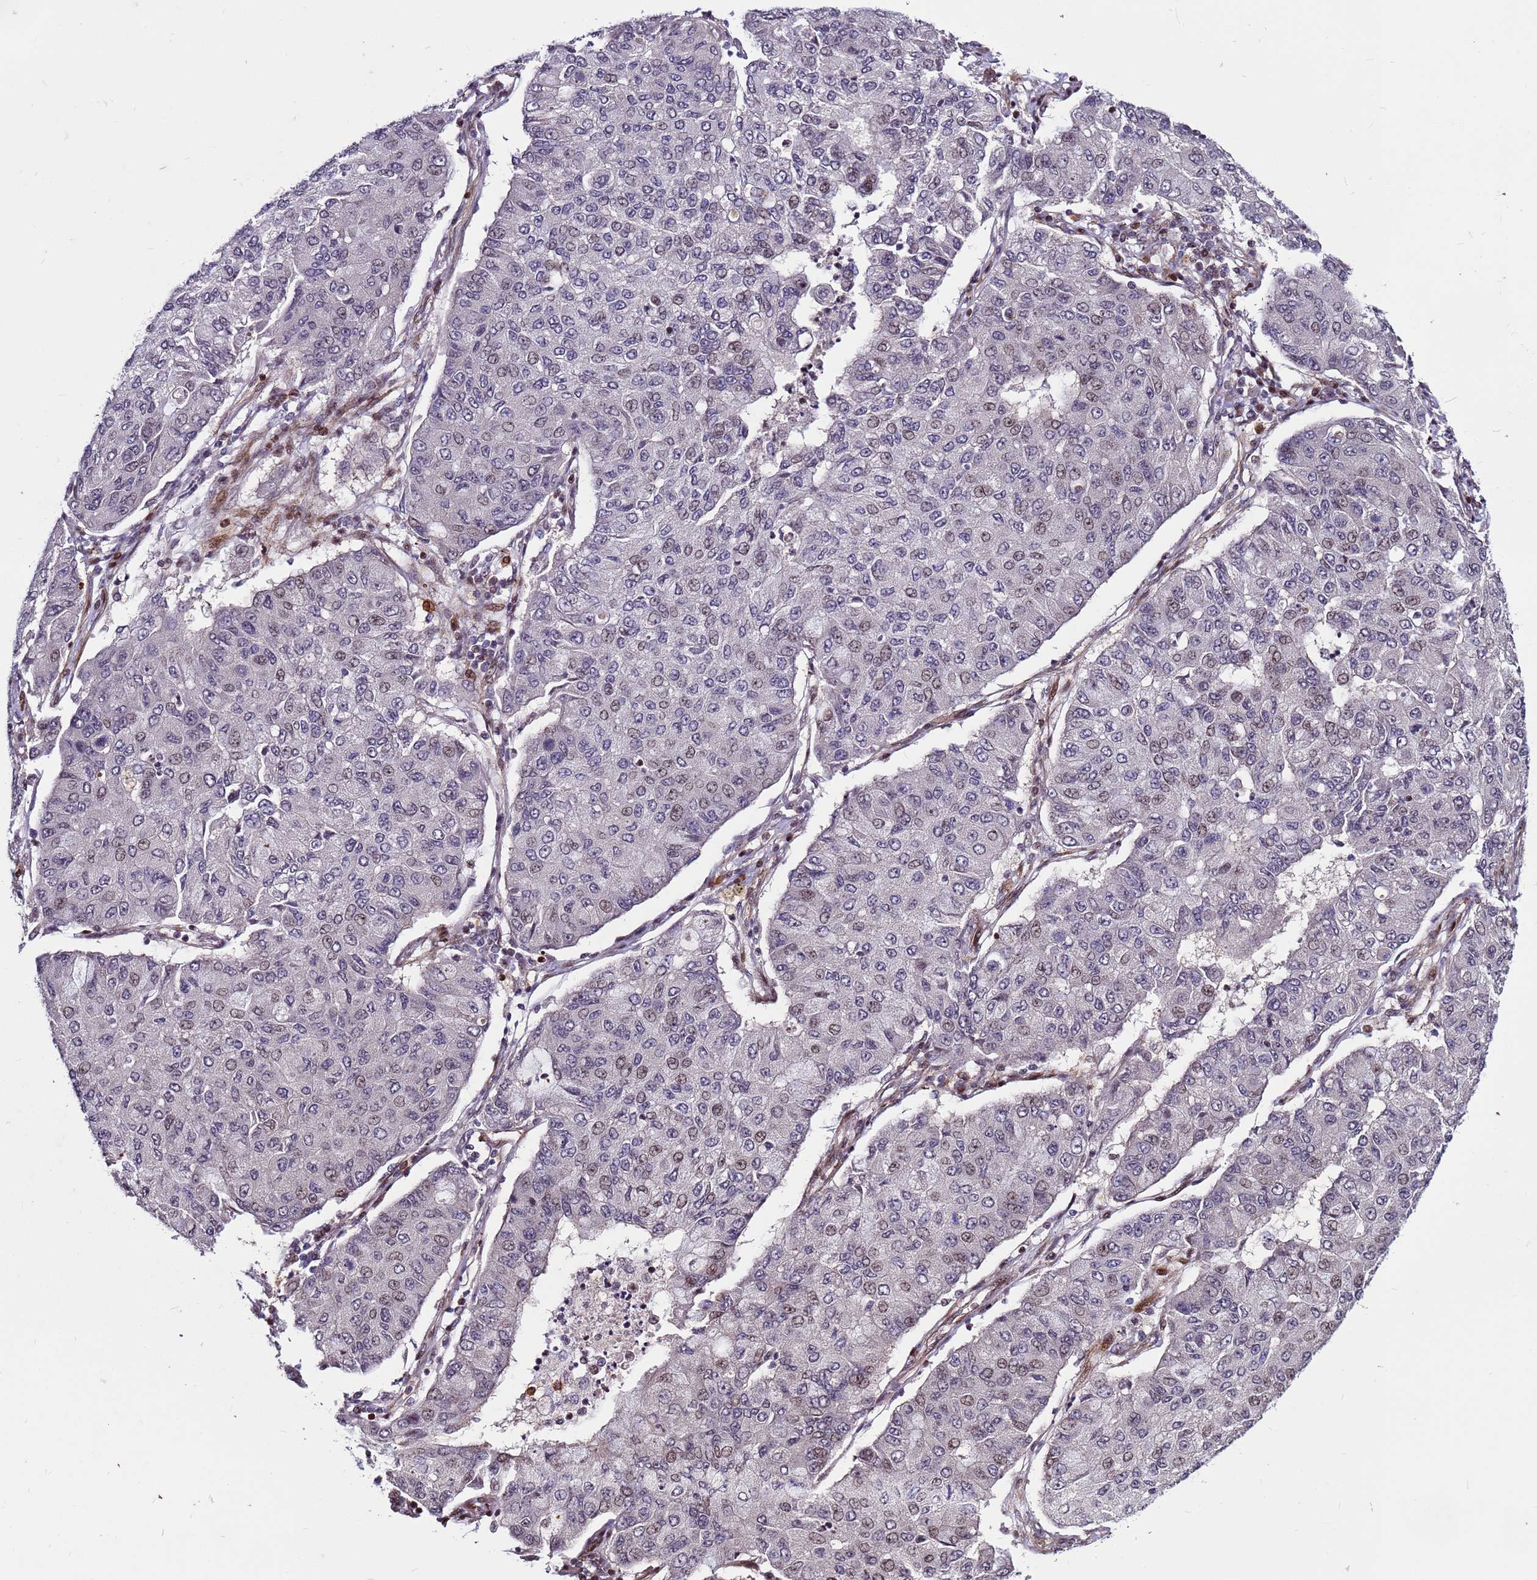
{"staining": {"intensity": "weak", "quantity": "<25%", "location": "nuclear"}, "tissue": "lung cancer", "cell_type": "Tumor cells", "image_type": "cancer", "snomed": [{"axis": "morphology", "description": "Squamous cell carcinoma, NOS"}, {"axis": "topography", "description": "Lung"}], "caption": "Human lung cancer stained for a protein using immunohistochemistry (IHC) demonstrates no expression in tumor cells.", "gene": "WBP11", "patient": {"sex": "male", "age": 74}}